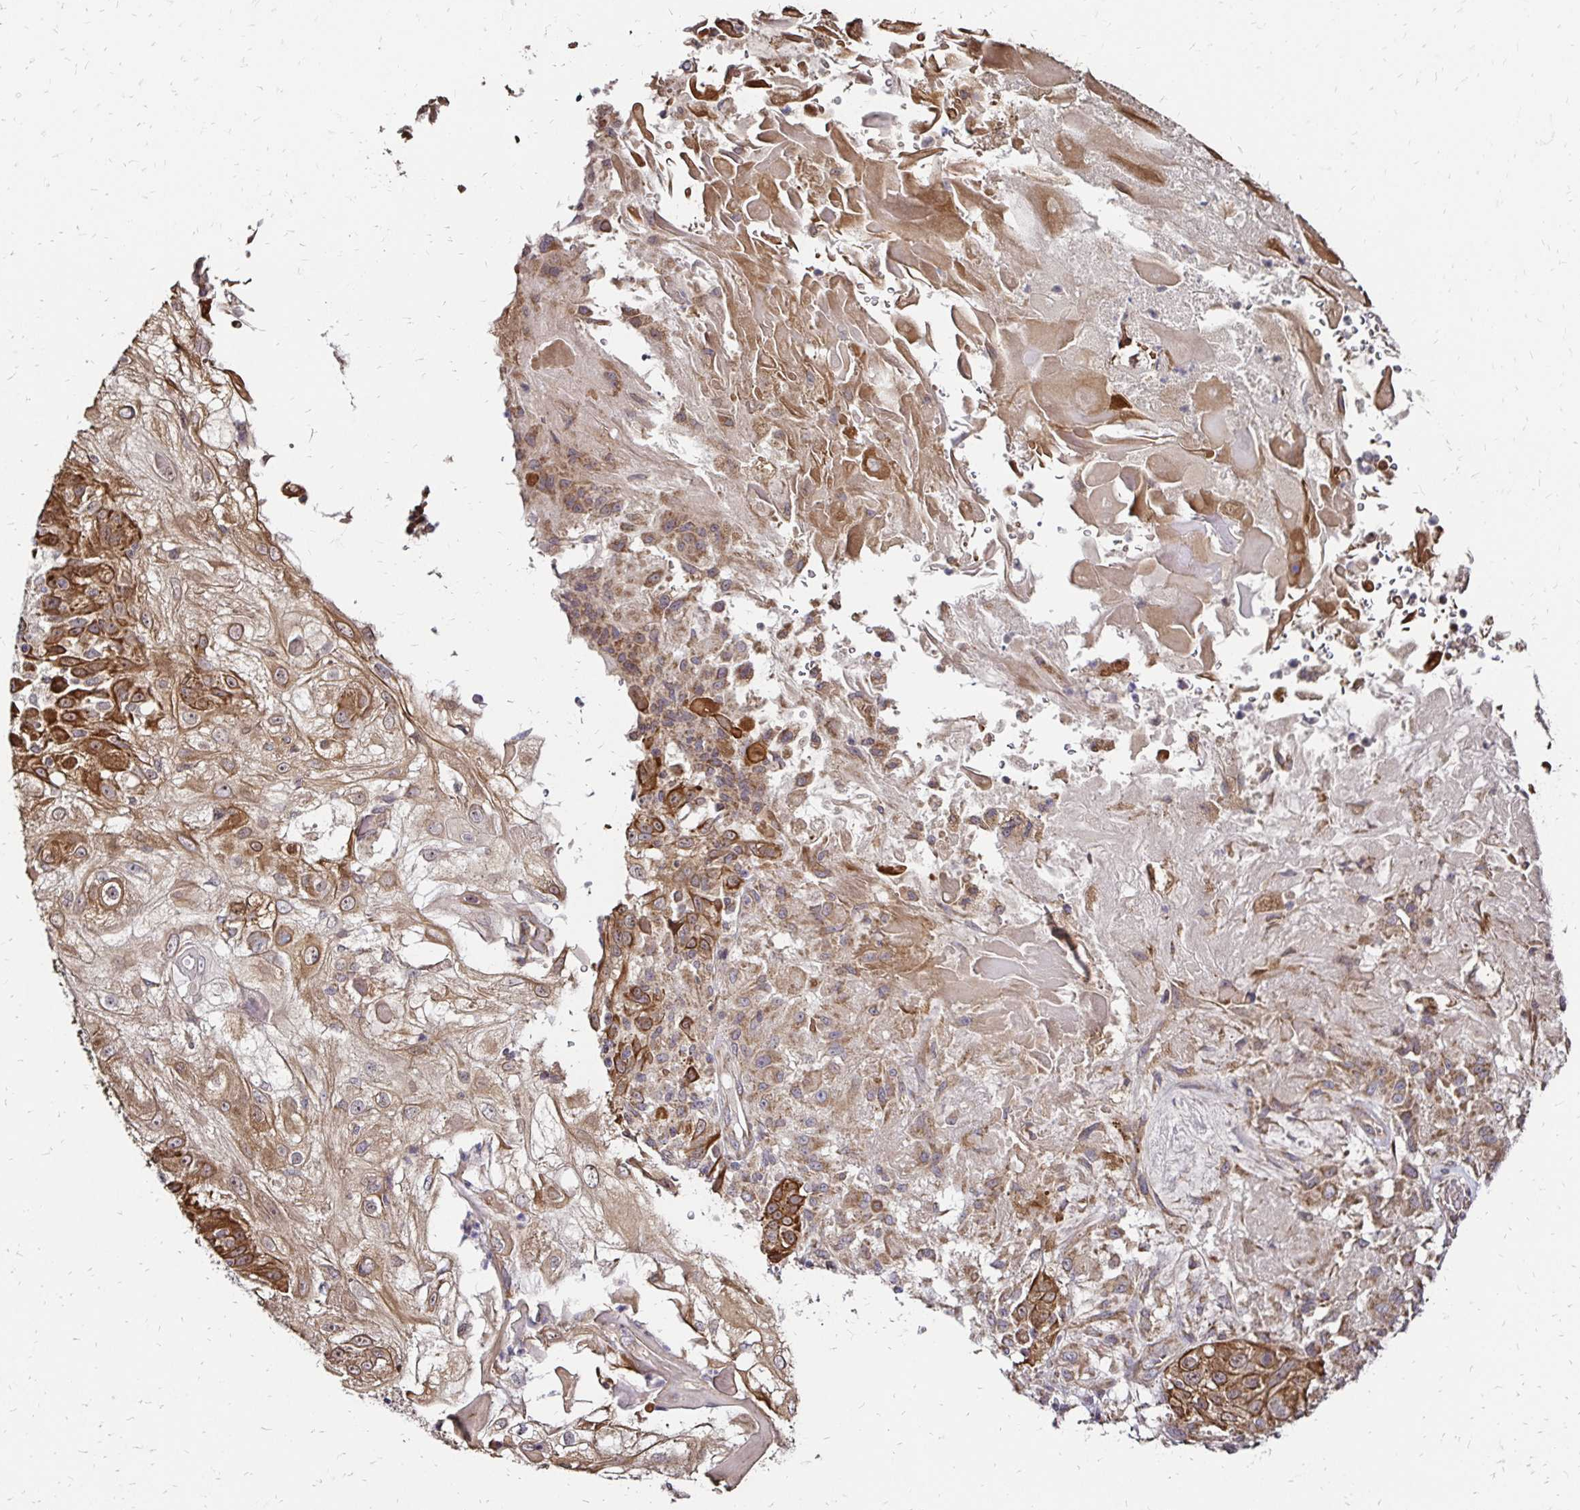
{"staining": {"intensity": "moderate", "quantity": ">75%", "location": "cytoplasmic/membranous"}, "tissue": "skin cancer", "cell_type": "Tumor cells", "image_type": "cancer", "snomed": [{"axis": "morphology", "description": "Normal tissue, NOS"}, {"axis": "morphology", "description": "Squamous cell carcinoma, NOS"}, {"axis": "topography", "description": "Skin"}], "caption": "Immunohistochemical staining of squamous cell carcinoma (skin) shows medium levels of moderate cytoplasmic/membranous expression in about >75% of tumor cells.", "gene": "ZW10", "patient": {"sex": "female", "age": 83}}